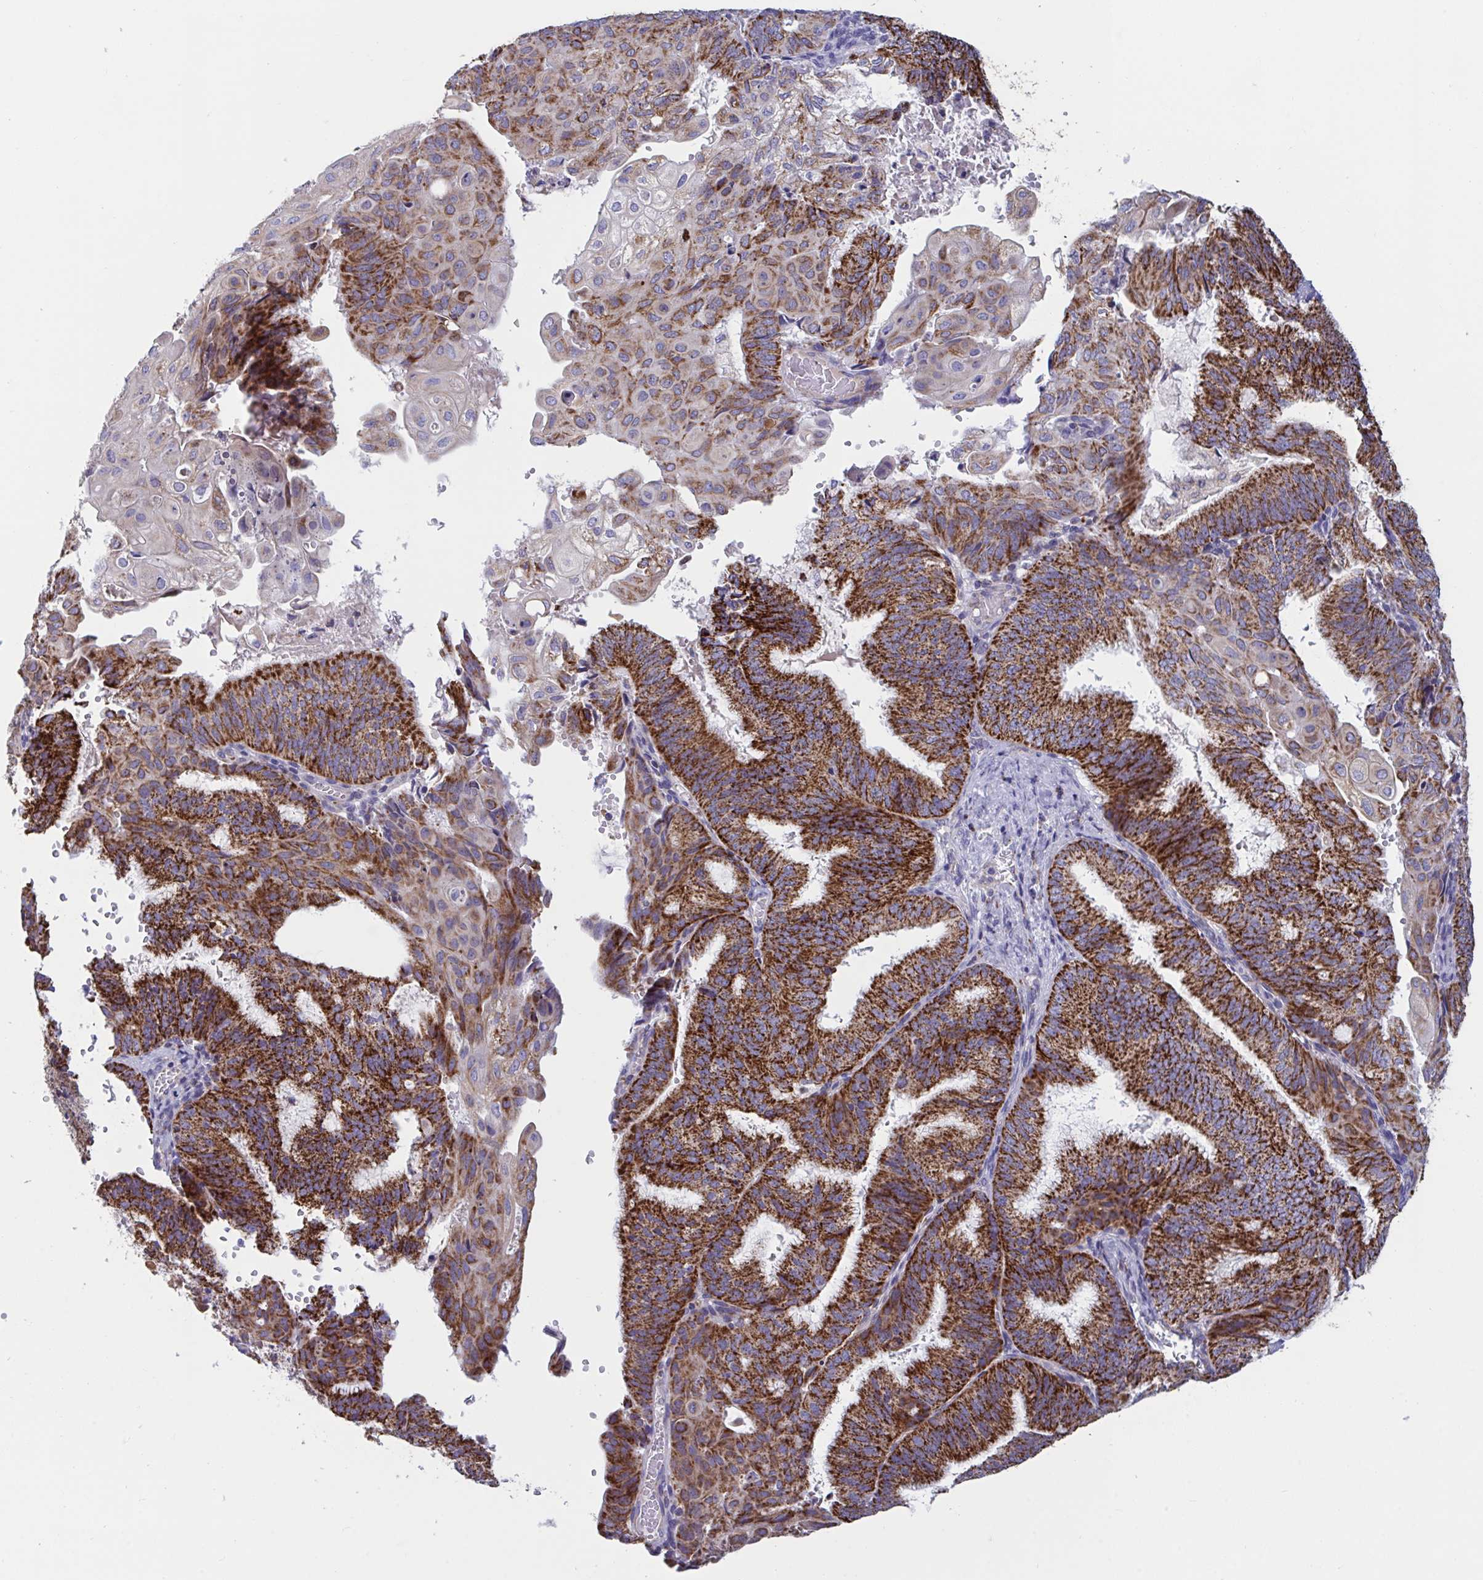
{"staining": {"intensity": "strong", "quantity": ">75%", "location": "cytoplasmic/membranous"}, "tissue": "endometrial cancer", "cell_type": "Tumor cells", "image_type": "cancer", "snomed": [{"axis": "morphology", "description": "Adenocarcinoma, NOS"}, {"axis": "topography", "description": "Endometrium"}], "caption": "Adenocarcinoma (endometrial) tissue displays strong cytoplasmic/membranous staining in about >75% of tumor cells The protein is stained brown, and the nuclei are stained in blue (DAB (3,3'-diaminobenzidine) IHC with brightfield microscopy, high magnification).", "gene": "BCAT2", "patient": {"sex": "female", "age": 49}}